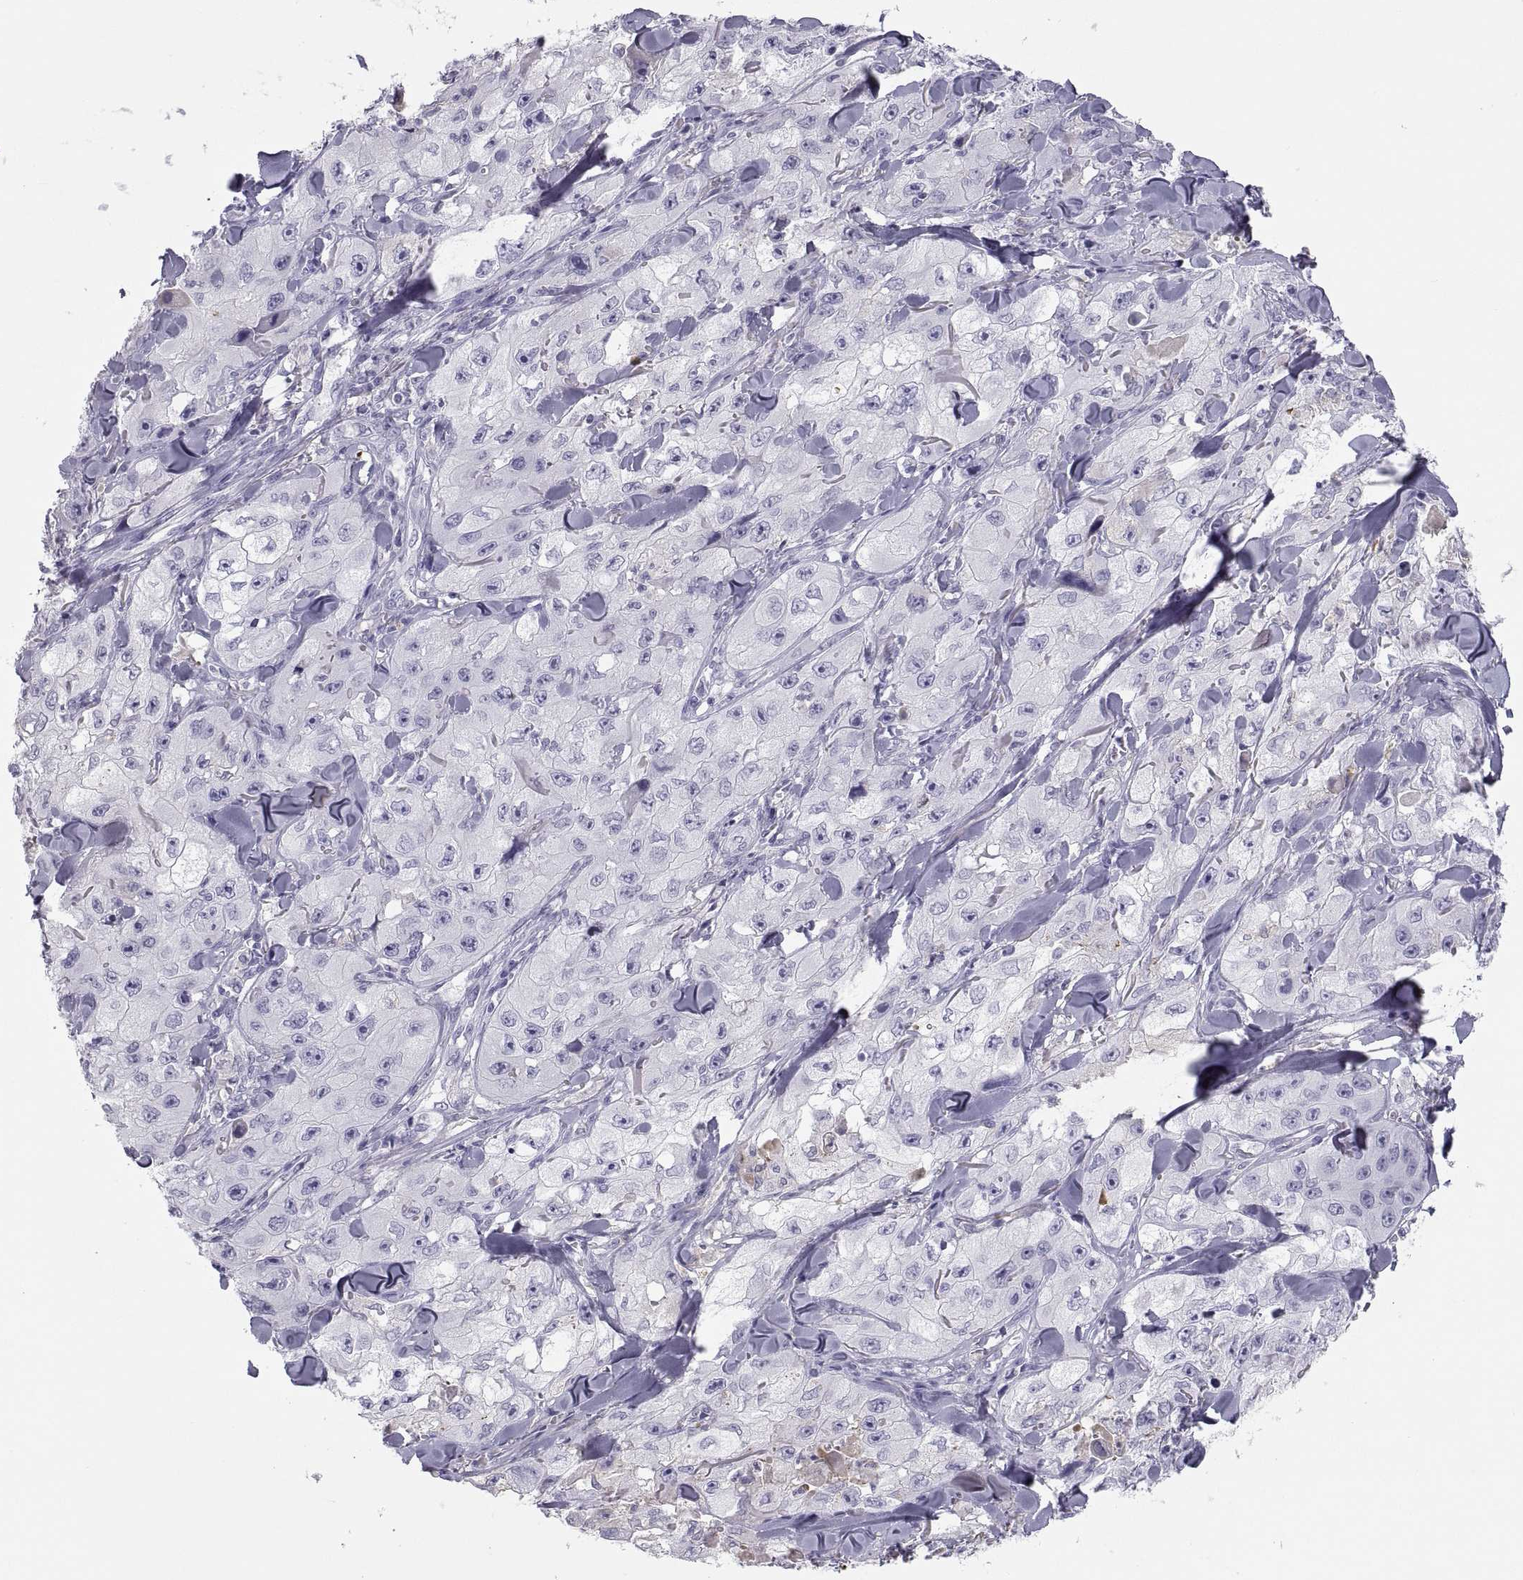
{"staining": {"intensity": "negative", "quantity": "none", "location": "none"}, "tissue": "skin cancer", "cell_type": "Tumor cells", "image_type": "cancer", "snomed": [{"axis": "morphology", "description": "Squamous cell carcinoma, NOS"}, {"axis": "topography", "description": "Skin"}, {"axis": "topography", "description": "Subcutis"}], "caption": "IHC photomicrograph of human skin cancer stained for a protein (brown), which reveals no expression in tumor cells.", "gene": "MAGEB2", "patient": {"sex": "male", "age": 73}}